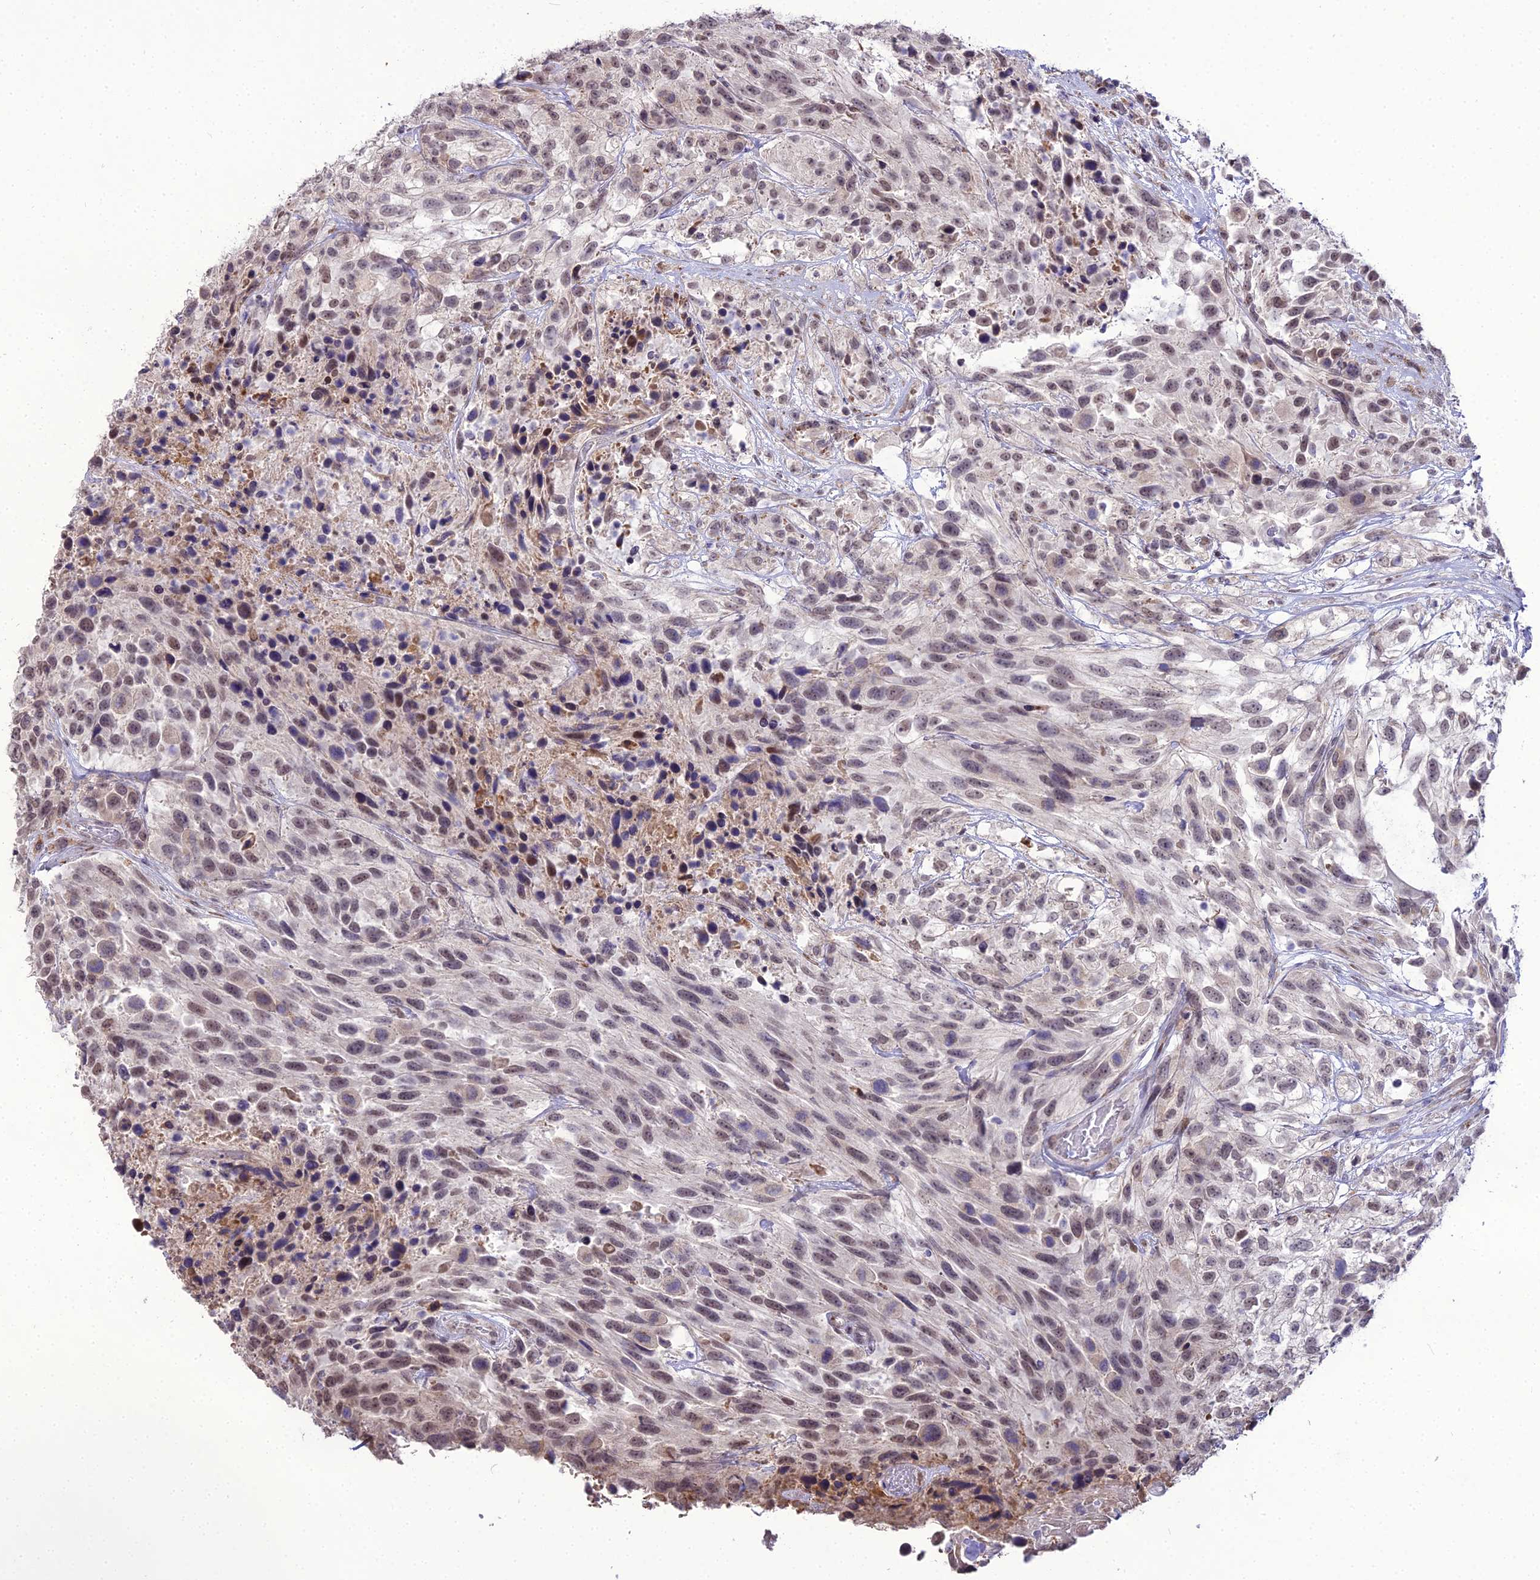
{"staining": {"intensity": "weak", "quantity": "<25%", "location": "nuclear"}, "tissue": "urothelial cancer", "cell_type": "Tumor cells", "image_type": "cancer", "snomed": [{"axis": "morphology", "description": "Urothelial carcinoma, High grade"}, {"axis": "topography", "description": "Urinary bladder"}], "caption": "Urothelial cancer was stained to show a protein in brown. There is no significant staining in tumor cells. The staining was performed using DAB (3,3'-diaminobenzidine) to visualize the protein expression in brown, while the nuclei were stained in blue with hematoxylin (Magnification: 20x).", "gene": "TROAP", "patient": {"sex": "female", "age": 70}}